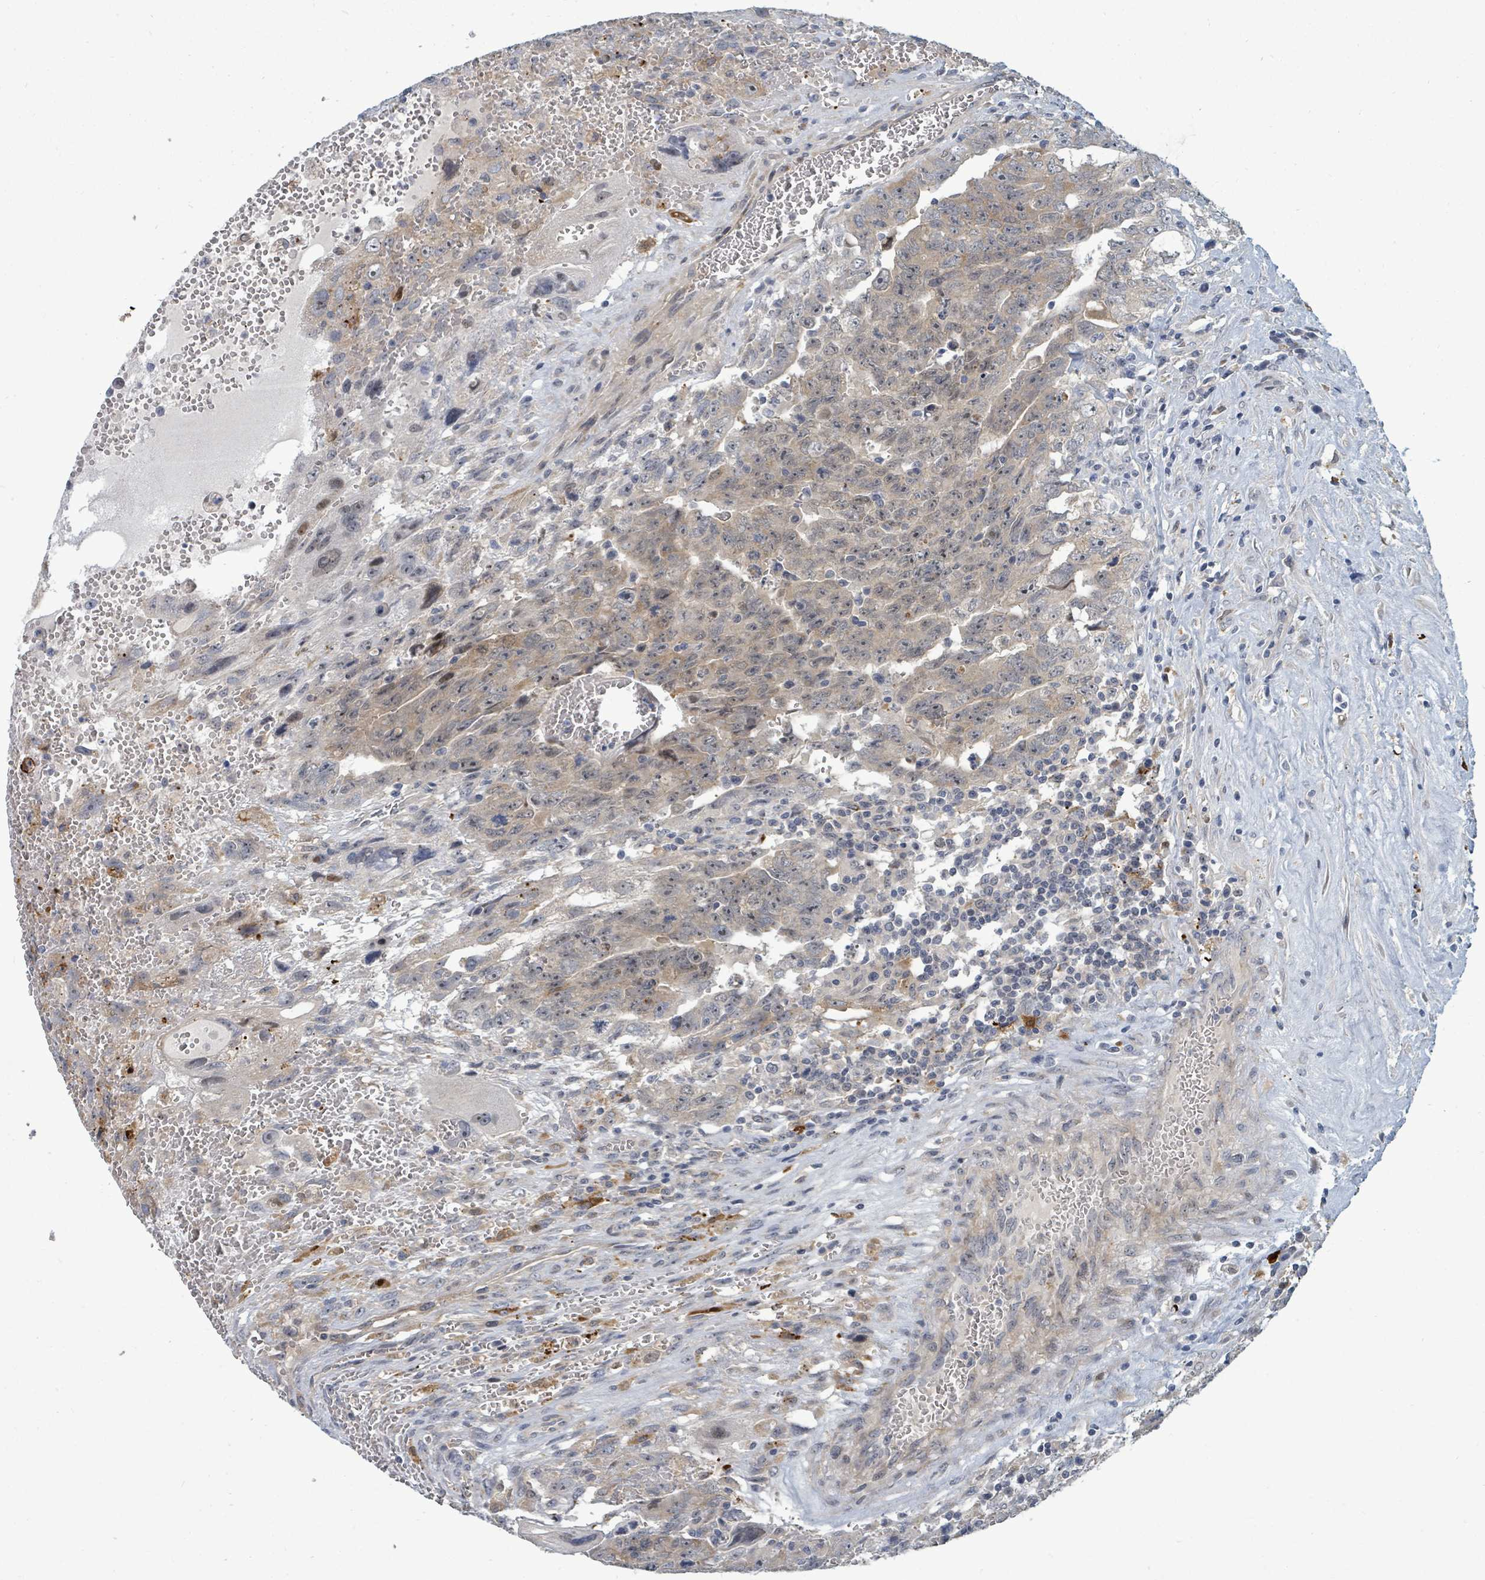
{"staining": {"intensity": "weak", "quantity": "25%-75%", "location": "cytoplasmic/membranous"}, "tissue": "testis cancer", "cell_type": "Tumor cells", "image_type": "cancer", "snomed": [{"axis": "morphology", "description": "Carcinoma, Embryonal, NOS"}, {"axis": "topography", "description": "Testis"}], "caption": "Immunohistochemistry (DAB) staining of testis cancer exhibits weak cytoplasmic/membranous protein expression in approximately 25%-75% of tumor cells. (DAB = brown stain, brightfield microscopy at high magnification).", "gene": "TRDMT1", "patient": {"sex": "male", "age": 28}}